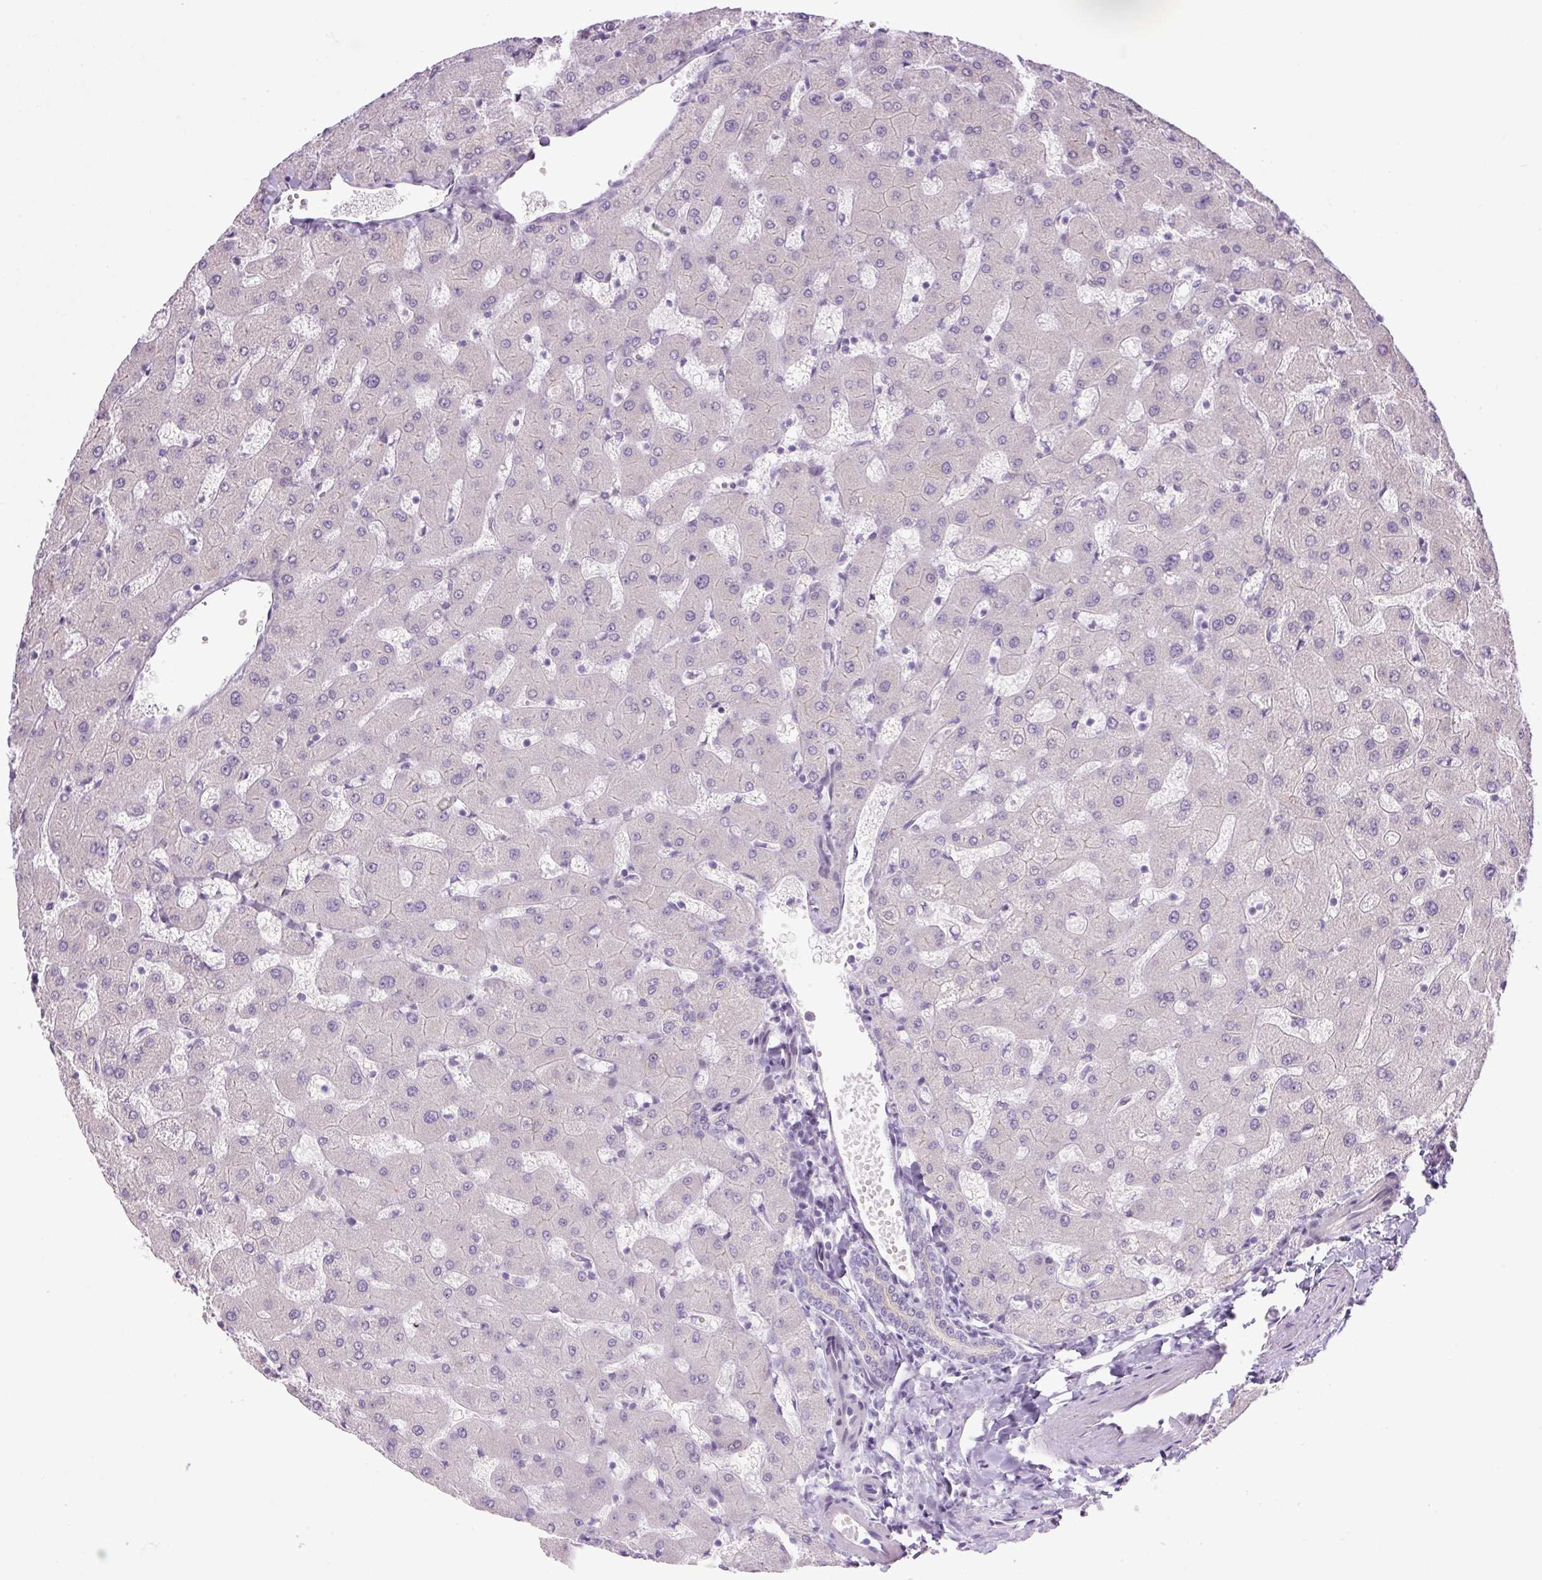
{"staining": {"intensity": "negative", "quantity": "none", "location": "none"}, "tissue": "liver", "cell_type": "Cholangiocytes", "image_type": "normal", "snomed": [{"axis": "morphology", "description": "Normal tissue, NOS"}, {"axis": "topography", "description": "Liver"}], "caption": "Image shows no protein expression in cholangiocytes of benign liver. The staining is performed using DAB brown chromogen with nuclei counter-stained in using hematoxylin.", "gene": "ICE1", "patient": {"sex": "female", "age": 63}}